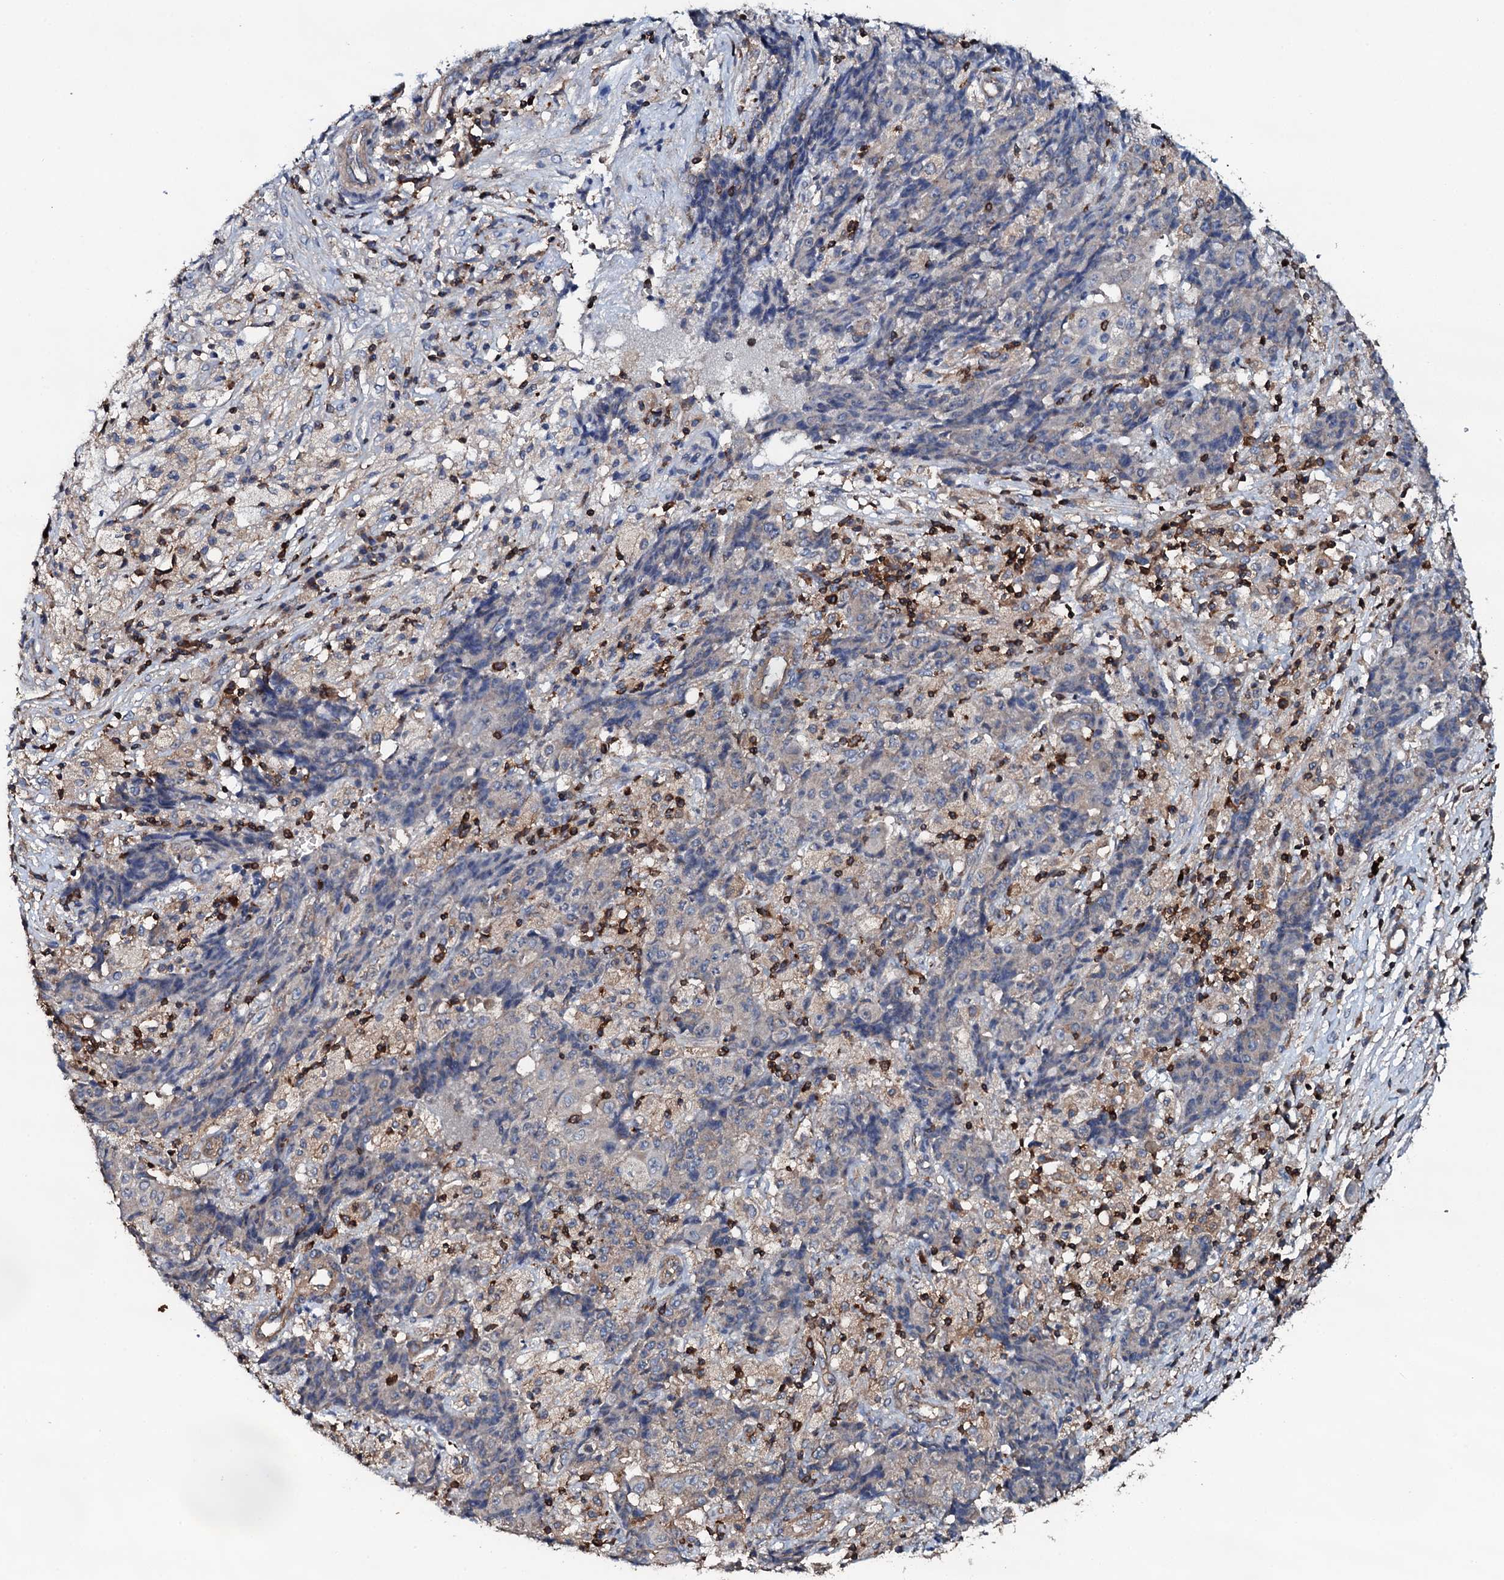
{"staining": {"intensity": "negative", "quantity": "none", "location": "none"}, "tissue": "ovarian cancer", "cell_type": "Tumor cells", "image_type": "cancer", "snomed": [{"axis": "morphology", "description": "Carcinoma, endometroid"}, {"axis": "topography", "description": "Ovary"}], "caption": "A high-resolution micrograph shows immunohistochemistry staining of ovarian cancer (endometroid carcinoma), which exhibits no significant positivity in tumor cells. (DAB immunohistochemistry (IHC), high magnification).", "gene": "GRK2", "patient": {"sex": "female", "age": 42}}